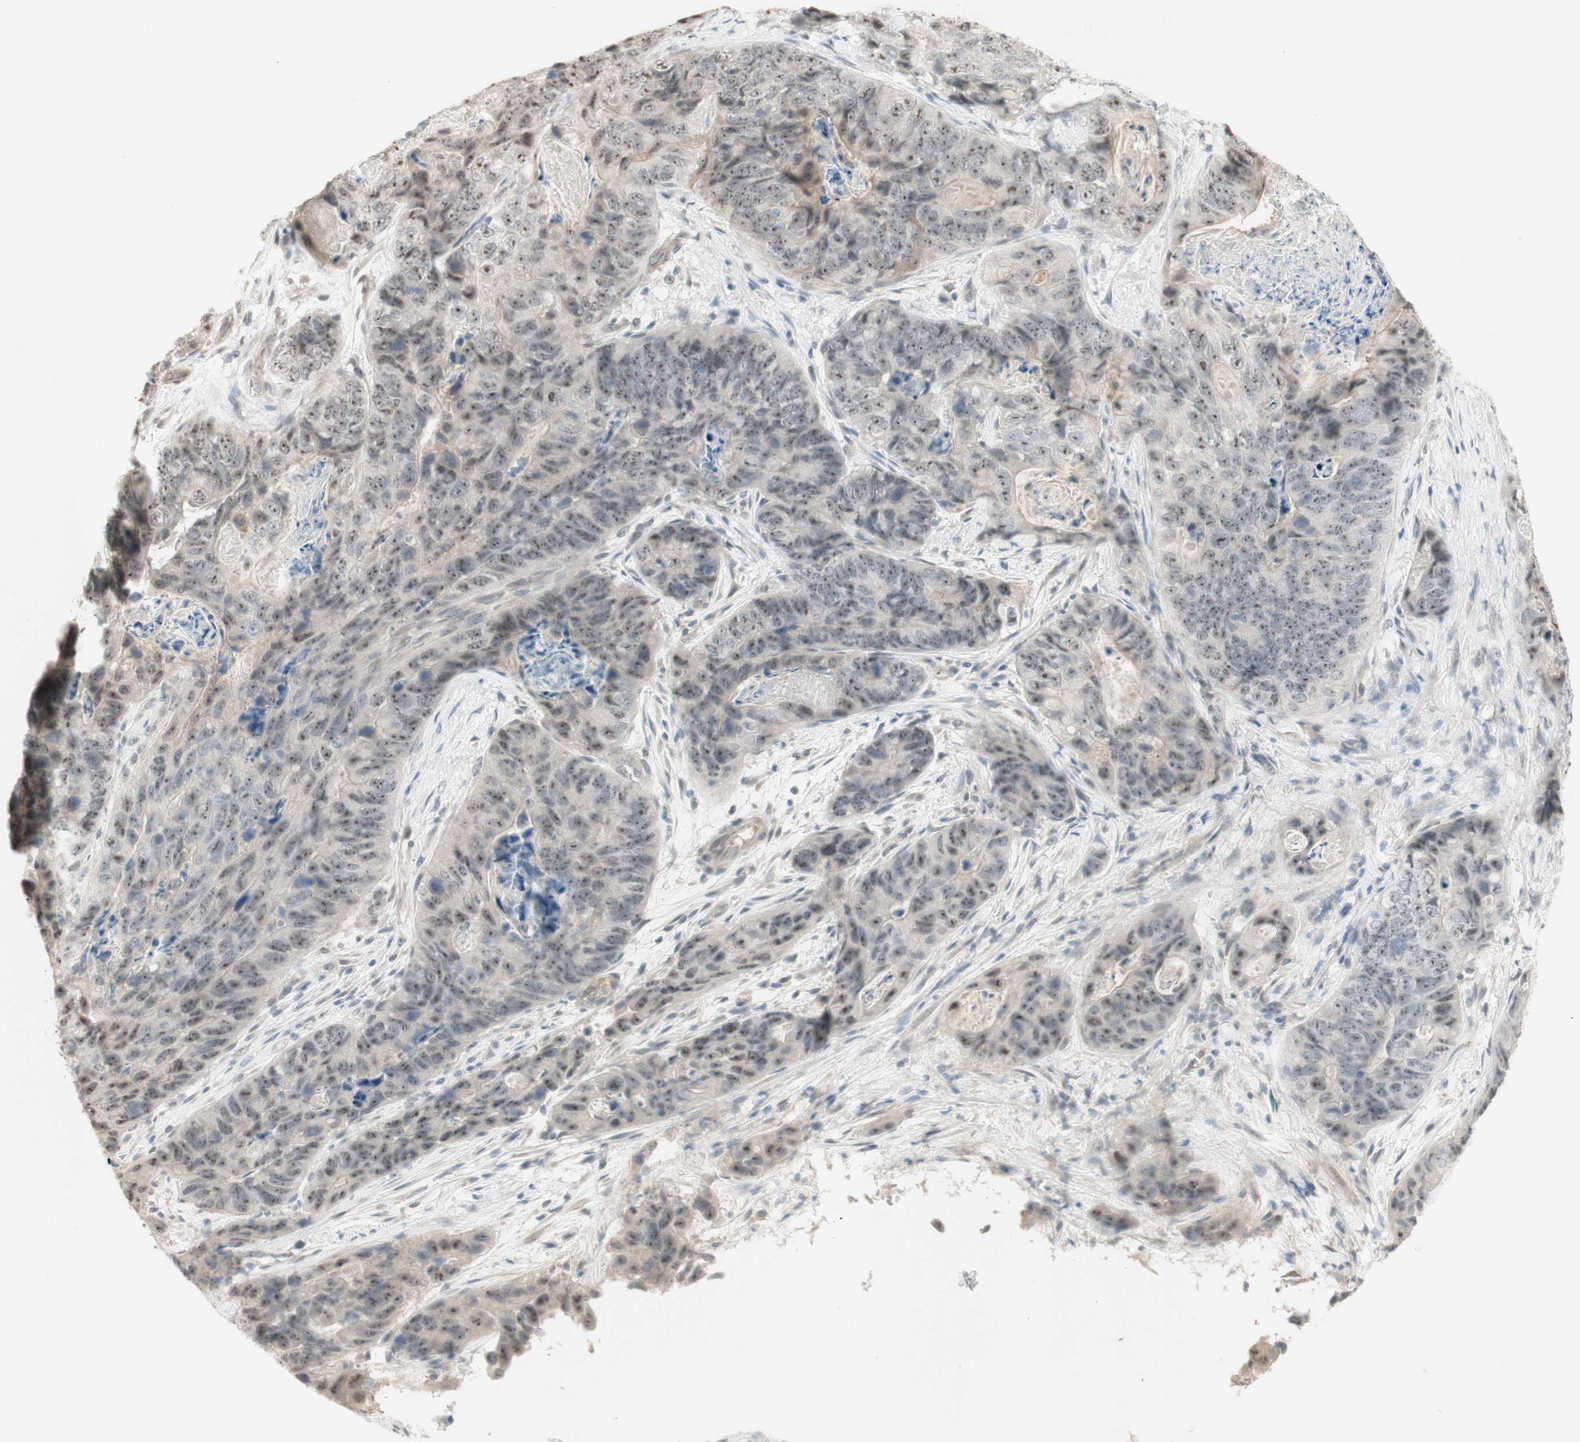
{"staining": {"intensity": "weak", "quantity": ">75%", "location": "nuclear"}, "tissue": "stomach cancer", "cell_type": "Tumor cells", "image_type": "cancer", "snomed": [{"axis": "morphology", "description": "Adenocarcinoma, NOS"}, {"axis": "topography", "description": "Stomach"}], "caption": "Protein staining displays weak nuclear expression in approximately >75% of tumor cells in stomach cancer (adenocarcinoma).", "gene": "PLCD4", "patient": {"sex": "female", "age": 89}}